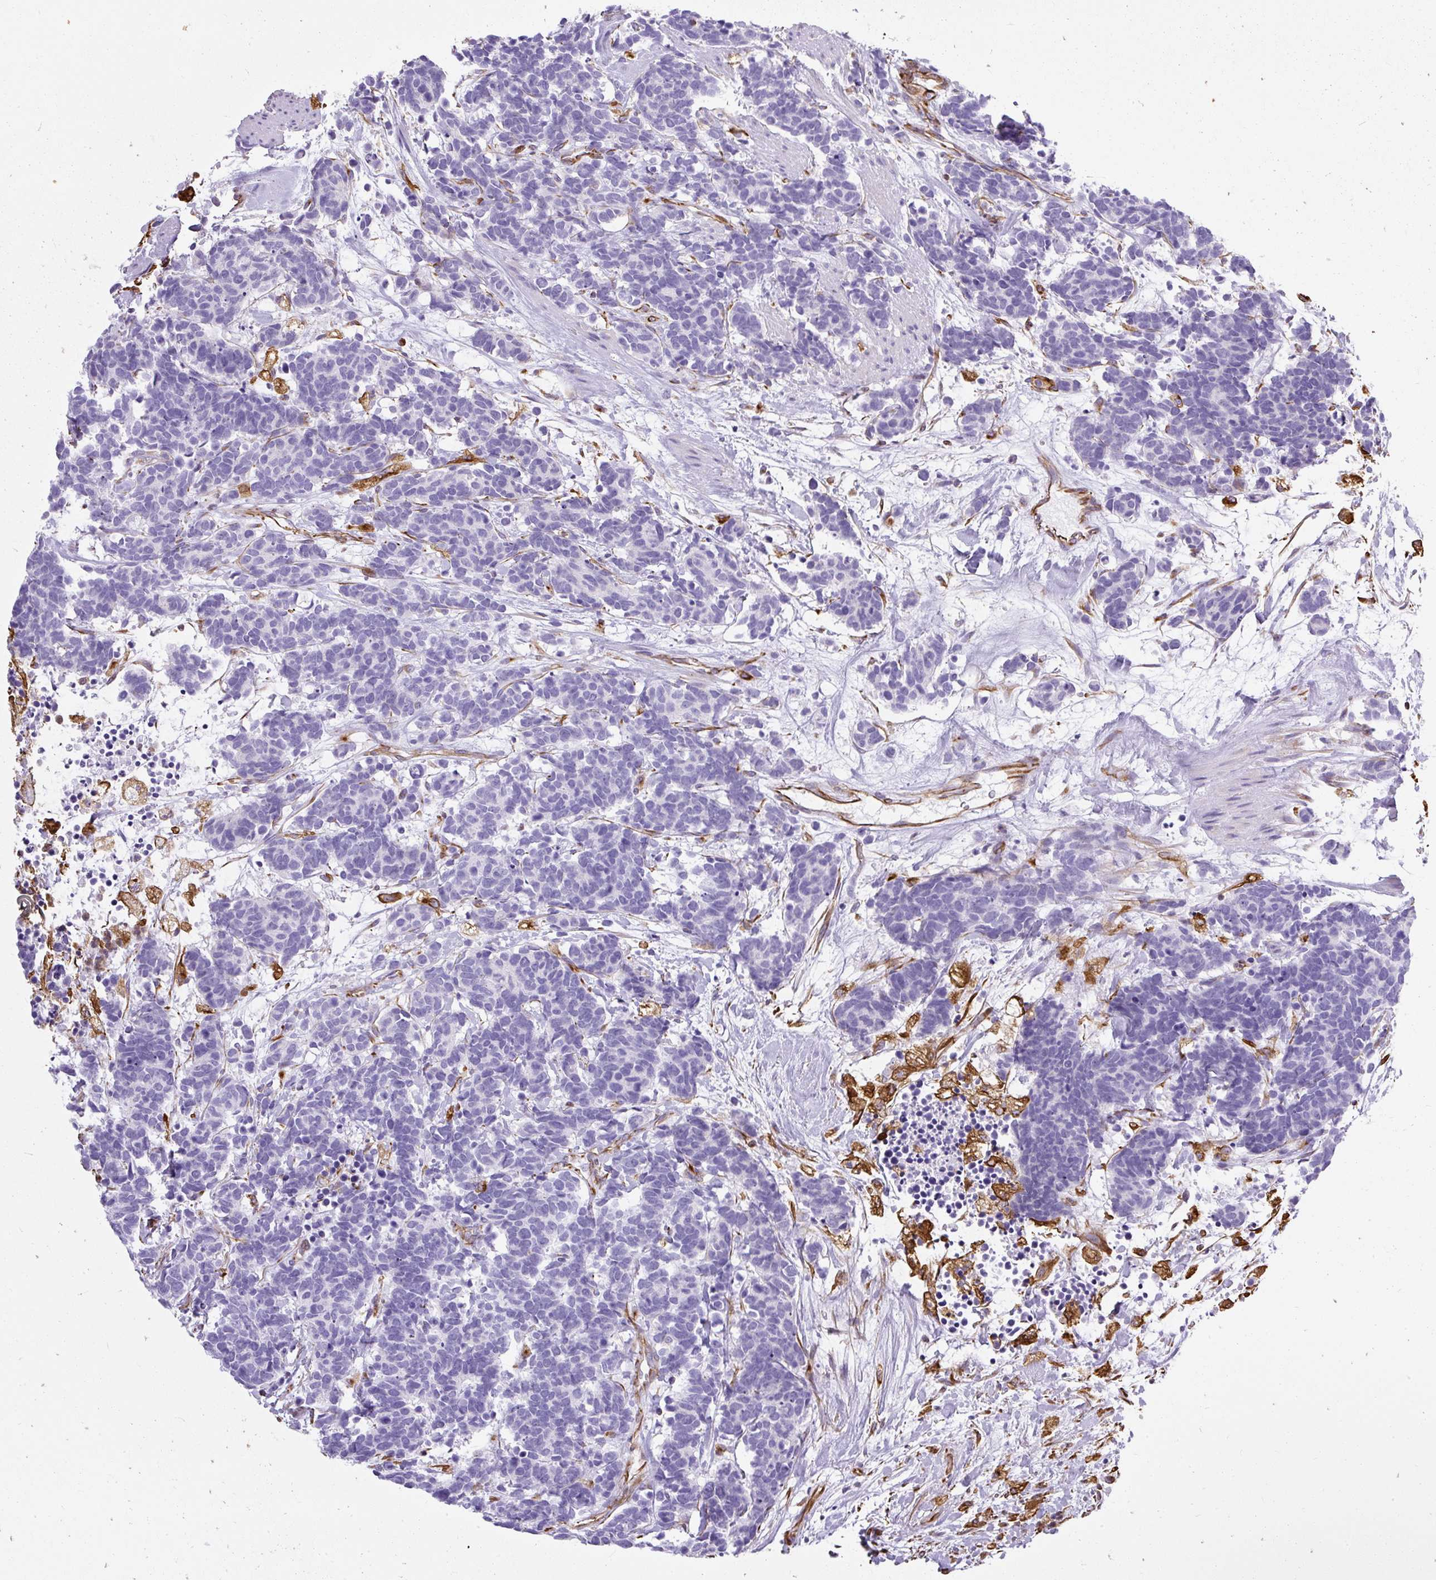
{"staining": {"intensity": "negative", "quantity": "none", "location": "none"}, "tissue": "carcinoid", "cell_type": "Tumor cells", "image_type": "cancer", "snomed": [{"axis": "morphology", "description": "Carcinoma, NOS"}, {"axis": "morphology", "description": "Carcinoid, malignant, NOS"}, {"axis": "topography", "description": "Prostate"}], "caption": "Immunohistochemistry photomicrograph of human carcinoid stained for a protein (brown), which displays no staining in tumor cells. (DAB (3,3'-diaminobenzidine) immunohistochemistry with hematoxylin counter stain).", "gene": "PLS1", "patient": {"sex": "male", "age": 57}}